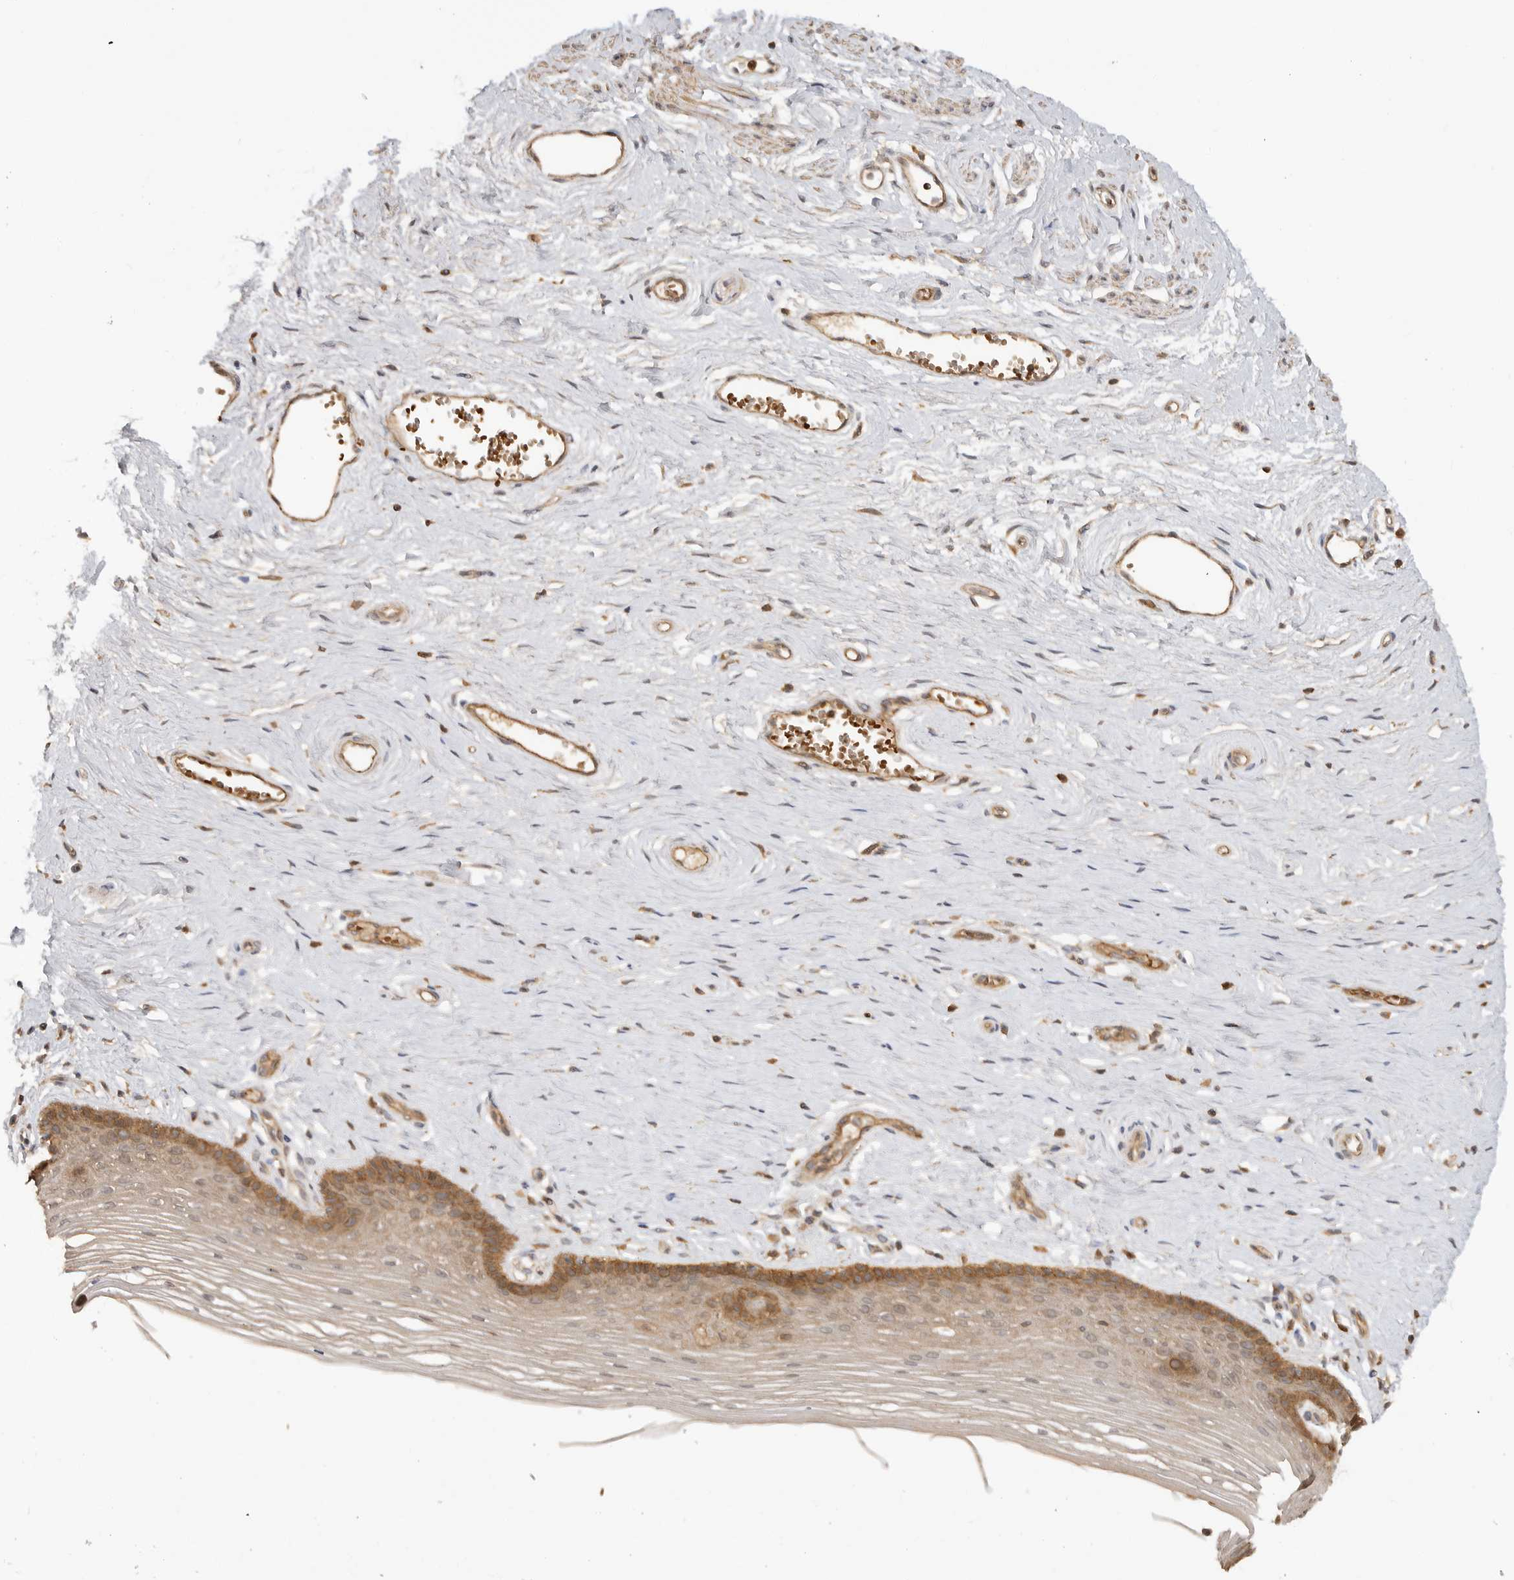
{"staining": {"intensity": "moderate", "quantity": ">75%", "location": "cytoplasmic/membranous"}, "tissue": "vagina", "cell_type": "Squamous epithelial cells", "image_type": "normal", "snomed": [{"axis": "morphology", "description": "Normal tissue, NOS"}, {"axis": "topography", "description": "Vagina"}], "caption": "A photomicrograph of vagina stained for a protein reveals moderate cytoplasmic/membranous brown staining in squamous epithelial cells.", "gene": "CLDN12", "patient": {"sex": "female", "age": 46}}